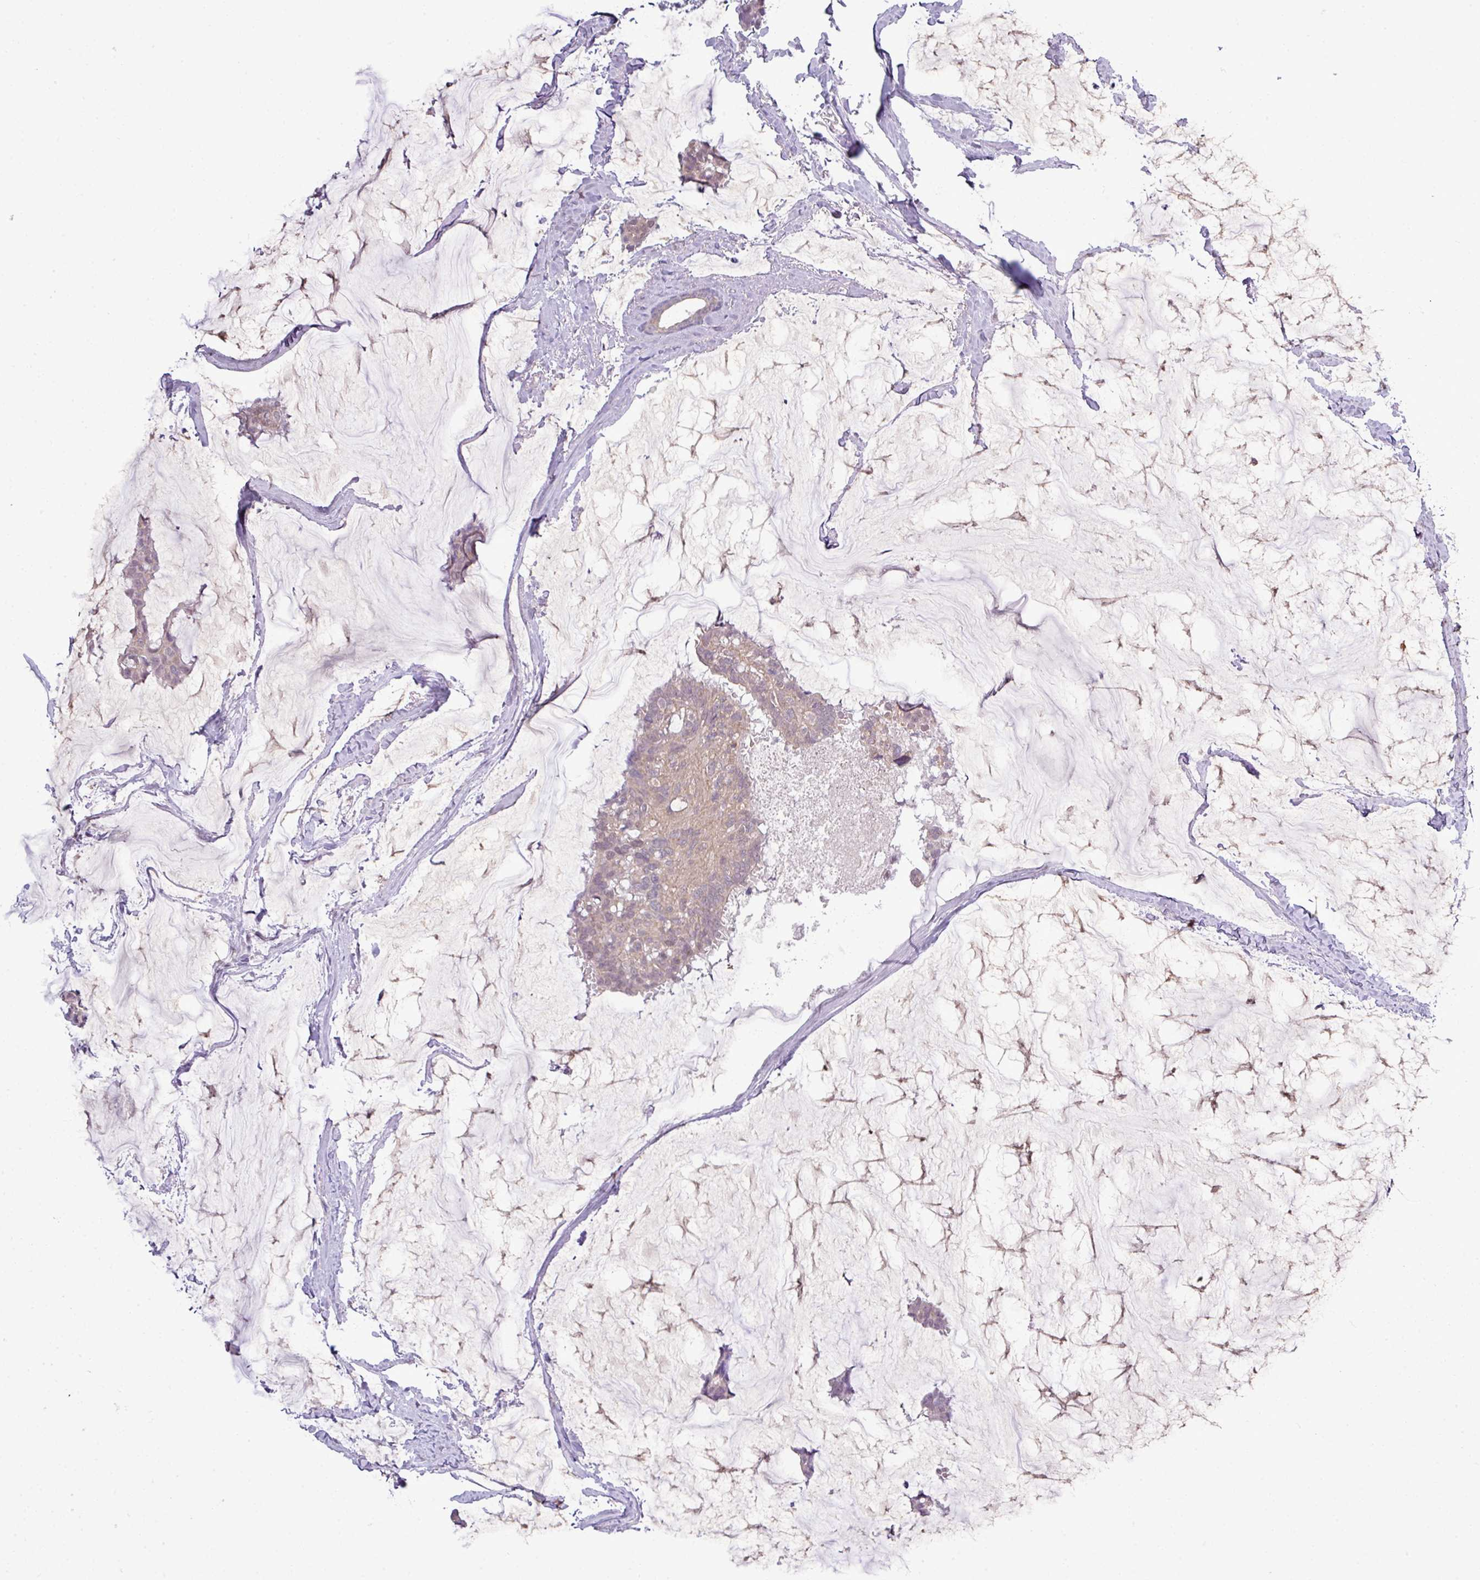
{"staining": {"intensity": "weak", "quantity": "25%-75%", "location": "cytoplasmic/membranous"}, "tissue": "breast cancer", "cell_type": "Tumor cells", "image_type": "cancer", "snomed": [{"axis": "morphology", "description": "Duct carcinoma"}, {"axis": "topography", "description": "Breast"}], "caption": "This photomicrograph shows immunohistochemistry staining of human breast cancer (infiltrating ductal carcinoma), with low weak cytoplasmic/membranous positivity in approximately 25%-75% of tumor cells.", "gene": "ZNF217", "patient": {"sex": "female", "age": 93}}